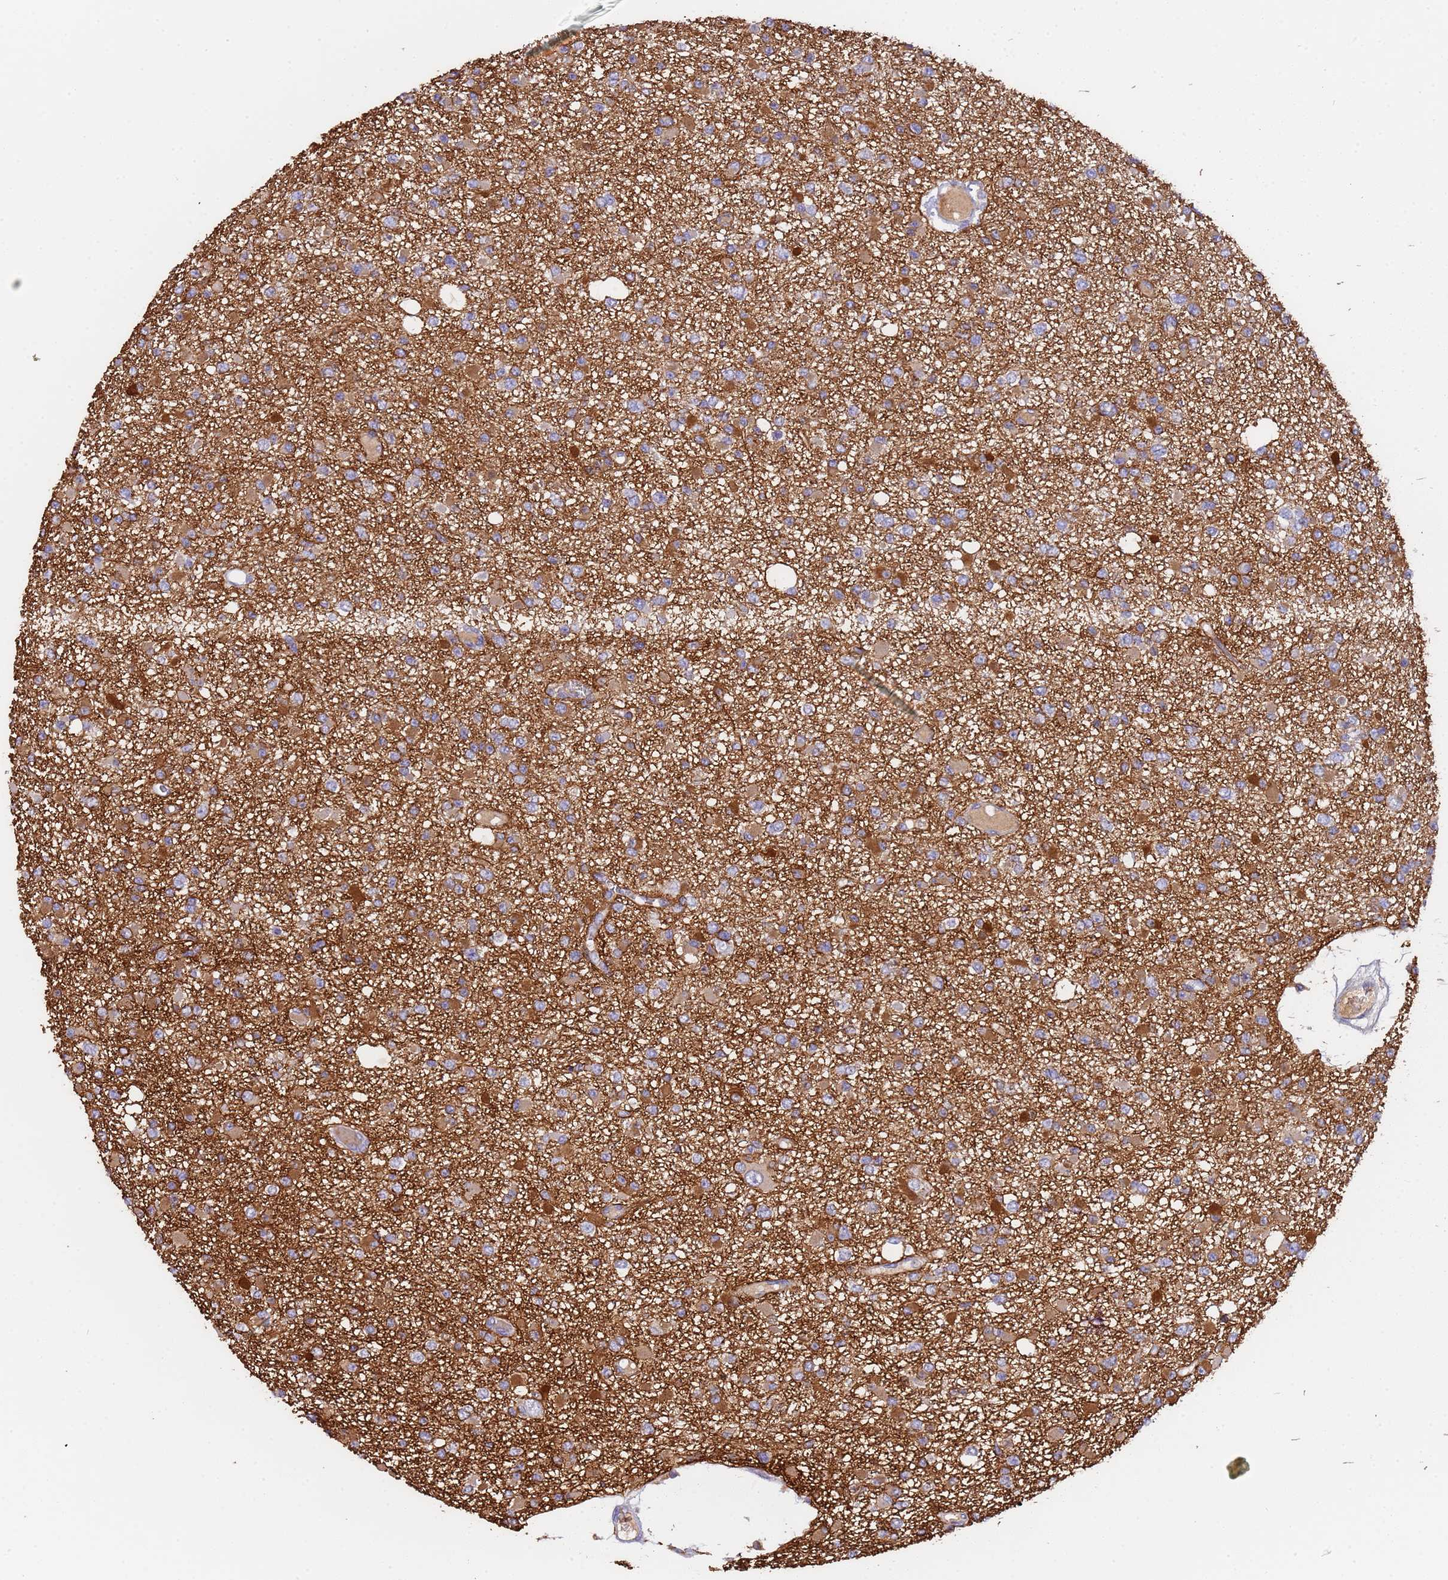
{"staining": {"intensity": "moderate", "quantity": "<25%", "location": "cytoplasmic/membranous"}, "tissue": "glioma", "cell_type": "Tumor cells", "image_type": "cancer", "snomed": [{"axis": "morphology", "description": "Glioma, malignant, Low grade"}, {"axis": "topography", "description": "Brain"}], "caption": "Moderate cytoplasmic/membranous staining for a protein is seen in approximately <25% of tumor cells of glioma using immunohistochemistry (IHC).", "gene": "SLC24A3", "patient": {"sex": "female", "age": 22}}